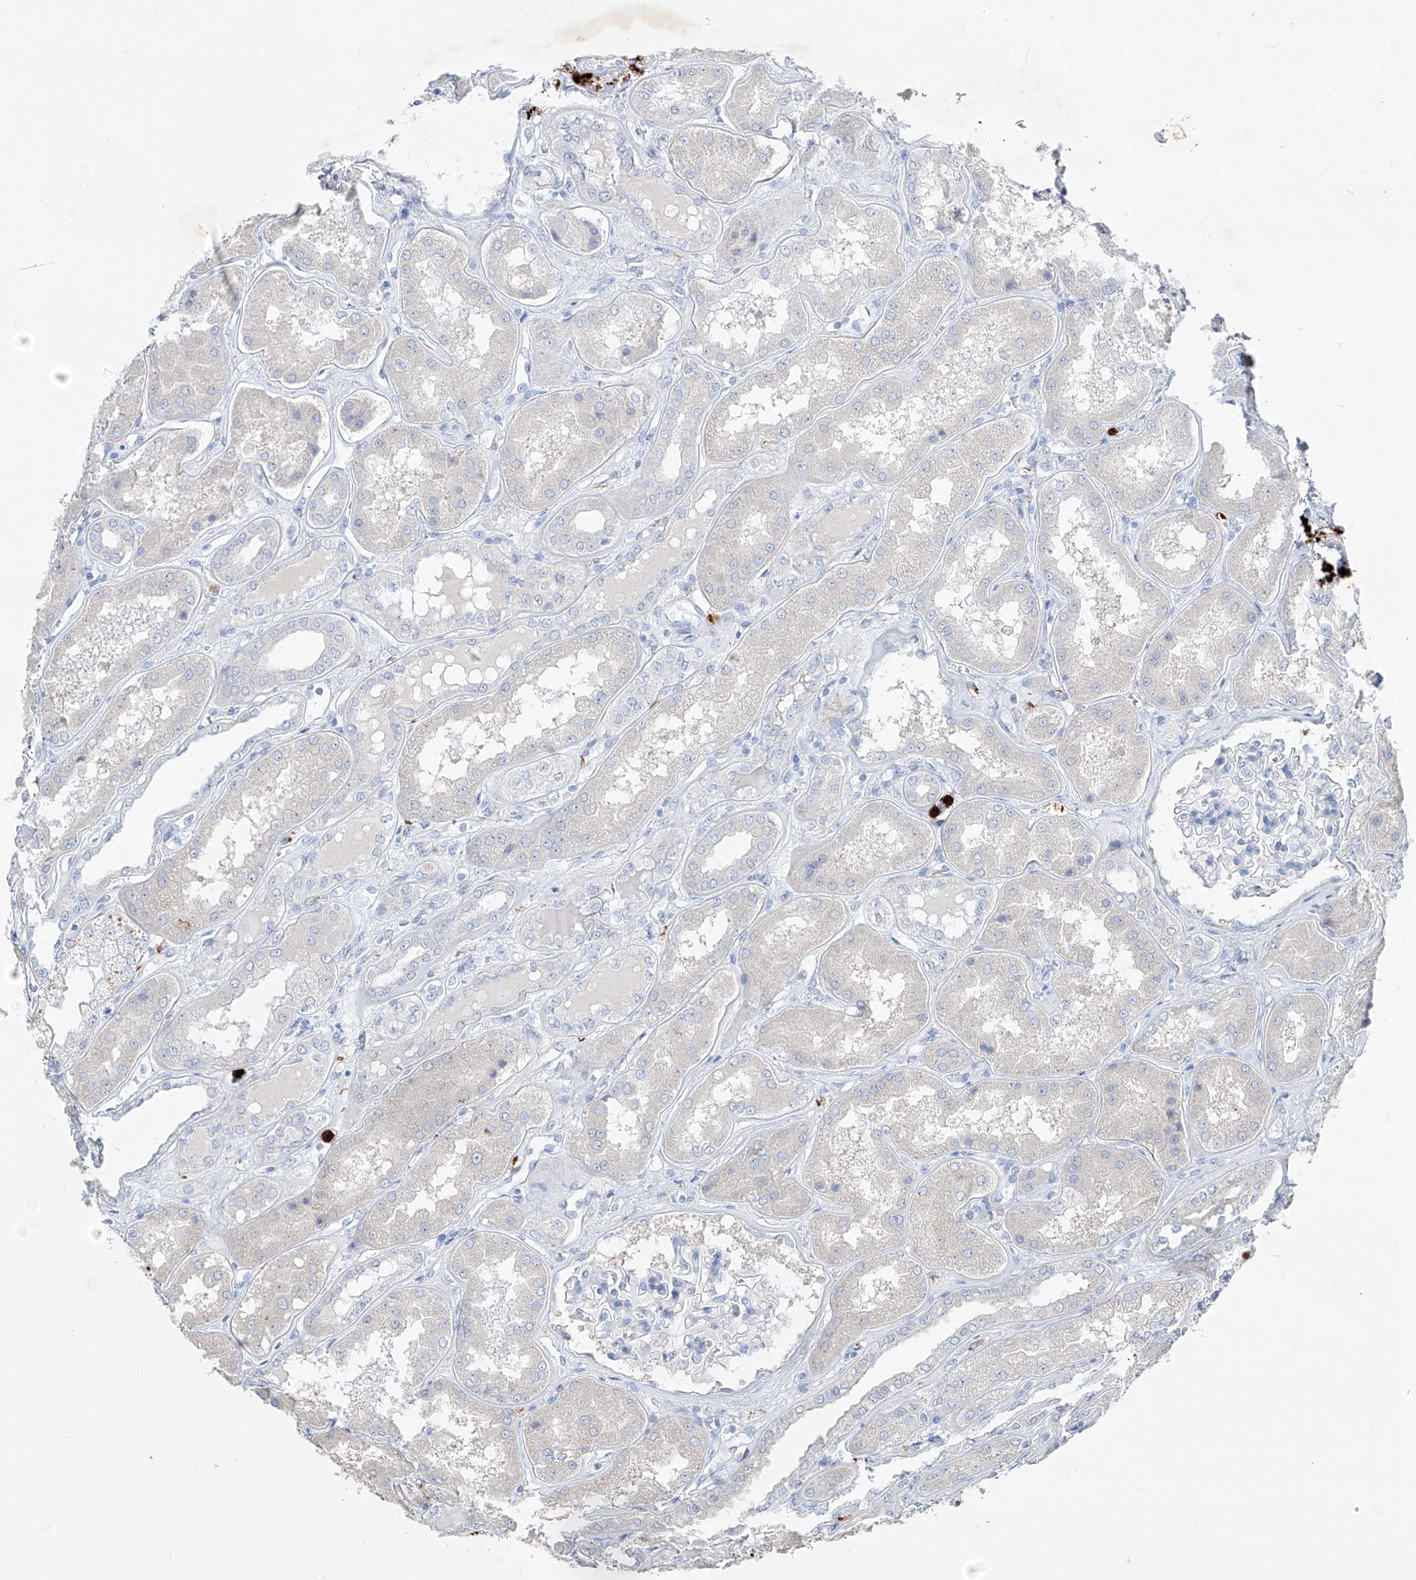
{"staining": {"intensity": "negative", "quantity": "none", "location": "none"}, "tissue": "kidney", "cell_type": "Cells in glomeruli", "image_type": "normal", "snomed": [{"axis": "morphology", "description": "Normal tissue, NOS"}, {"axis": "topography", "description": "Kidney"}], "caption": "DAB (3,3'-diaminobenzidine) immunohistochemical staining of benign human kidney displays no significant staining in cells in glomeruli.", "gene": "FRS3", "patient": {"sex": "female", "age": 56}}